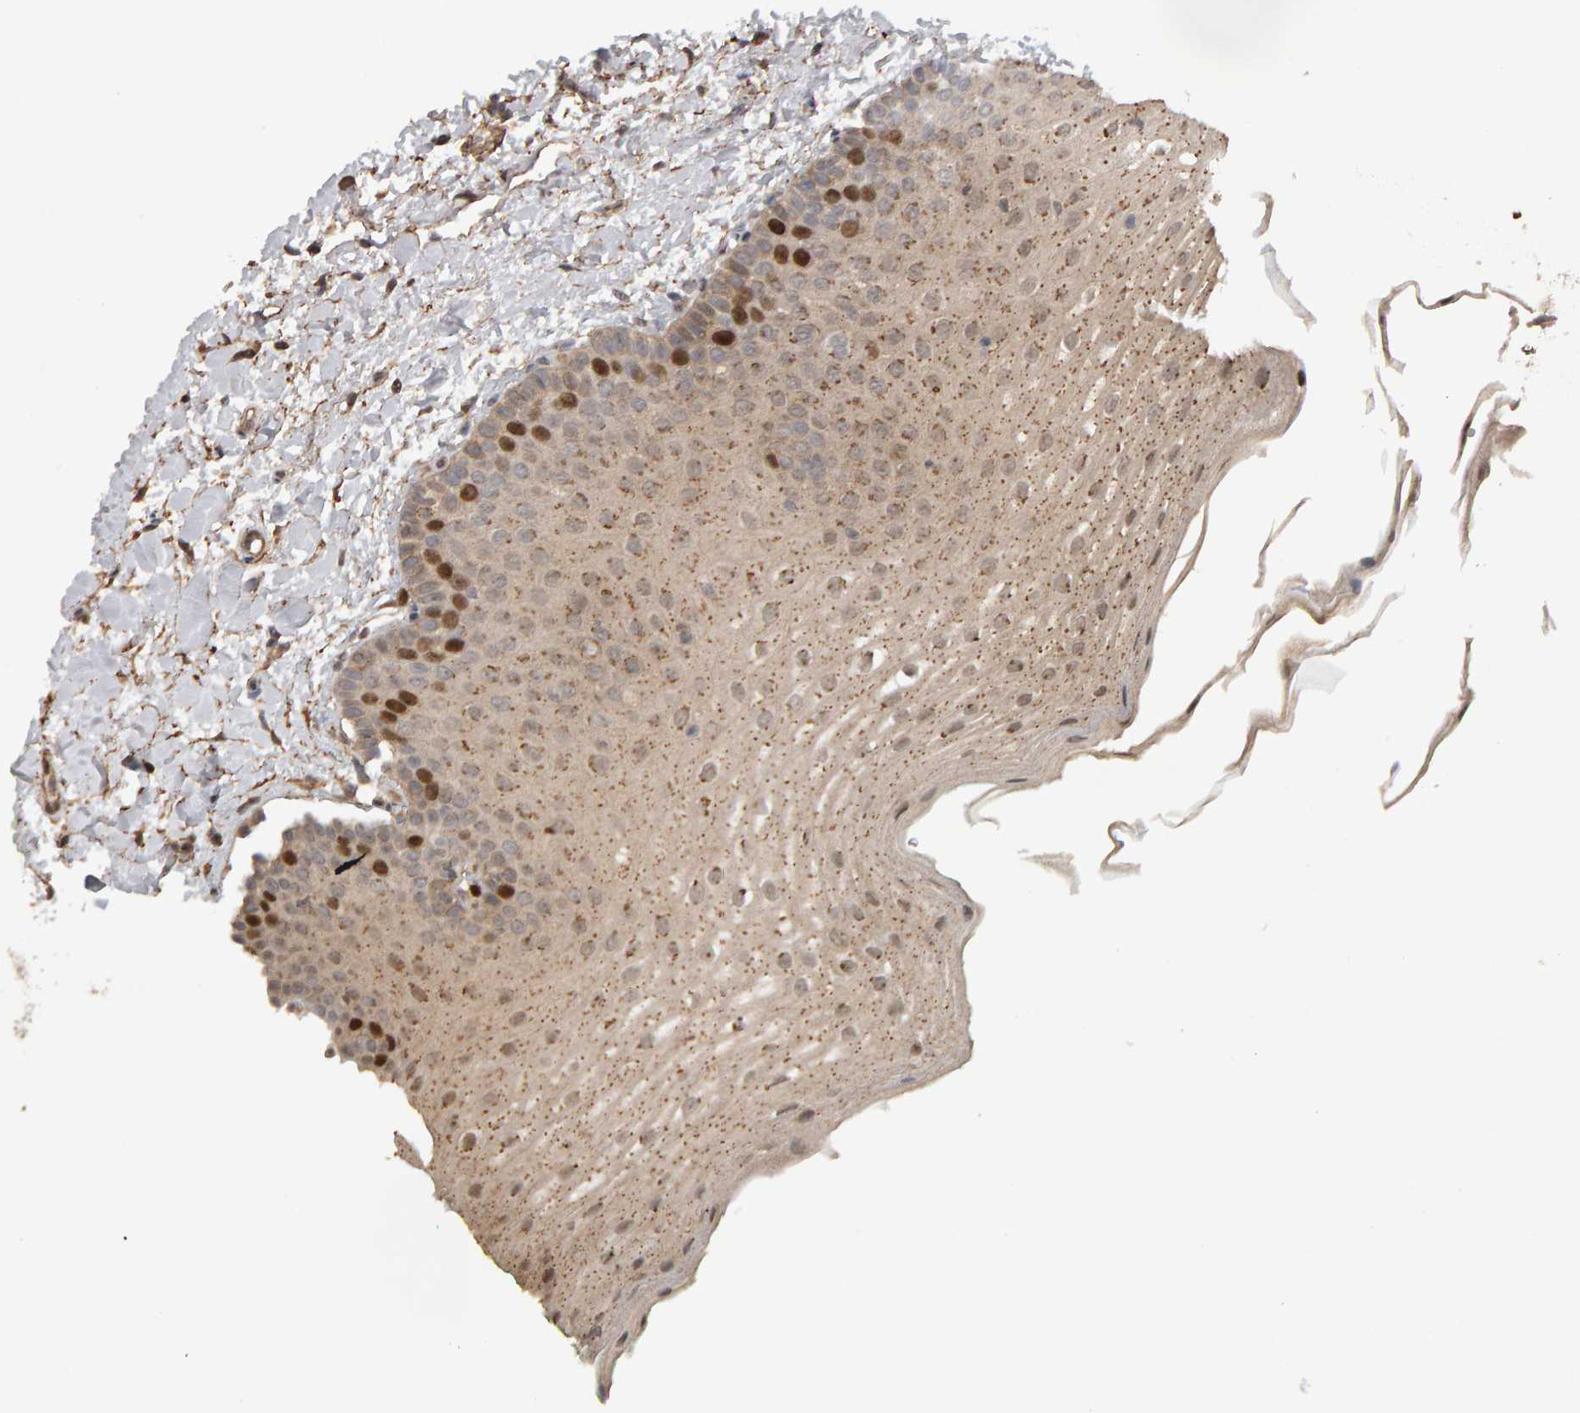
{"staining": {"intensity": "strong", "quantity": "<25%", "location": "nuclear"}, "tissue": "oral mucosa", "cell_type": "Squamous epithelial cells", "image_type": "normal", "snomed": [{"axis": "morphology", "description": "Normal tissue, NOS"}, {"axis": "topography", "description": "Skin"}, {"axis": "topography", "description": "Oral tissue"}], "caption": "A micrograph showing strong nuclear staining in about <25% of squamous epithelial cells in unremarkable oral mucosa, as visualized by brown immunohistochemical staining.", "gene": "CDCA5", "patient": {"sex": "male", "age": 84}}